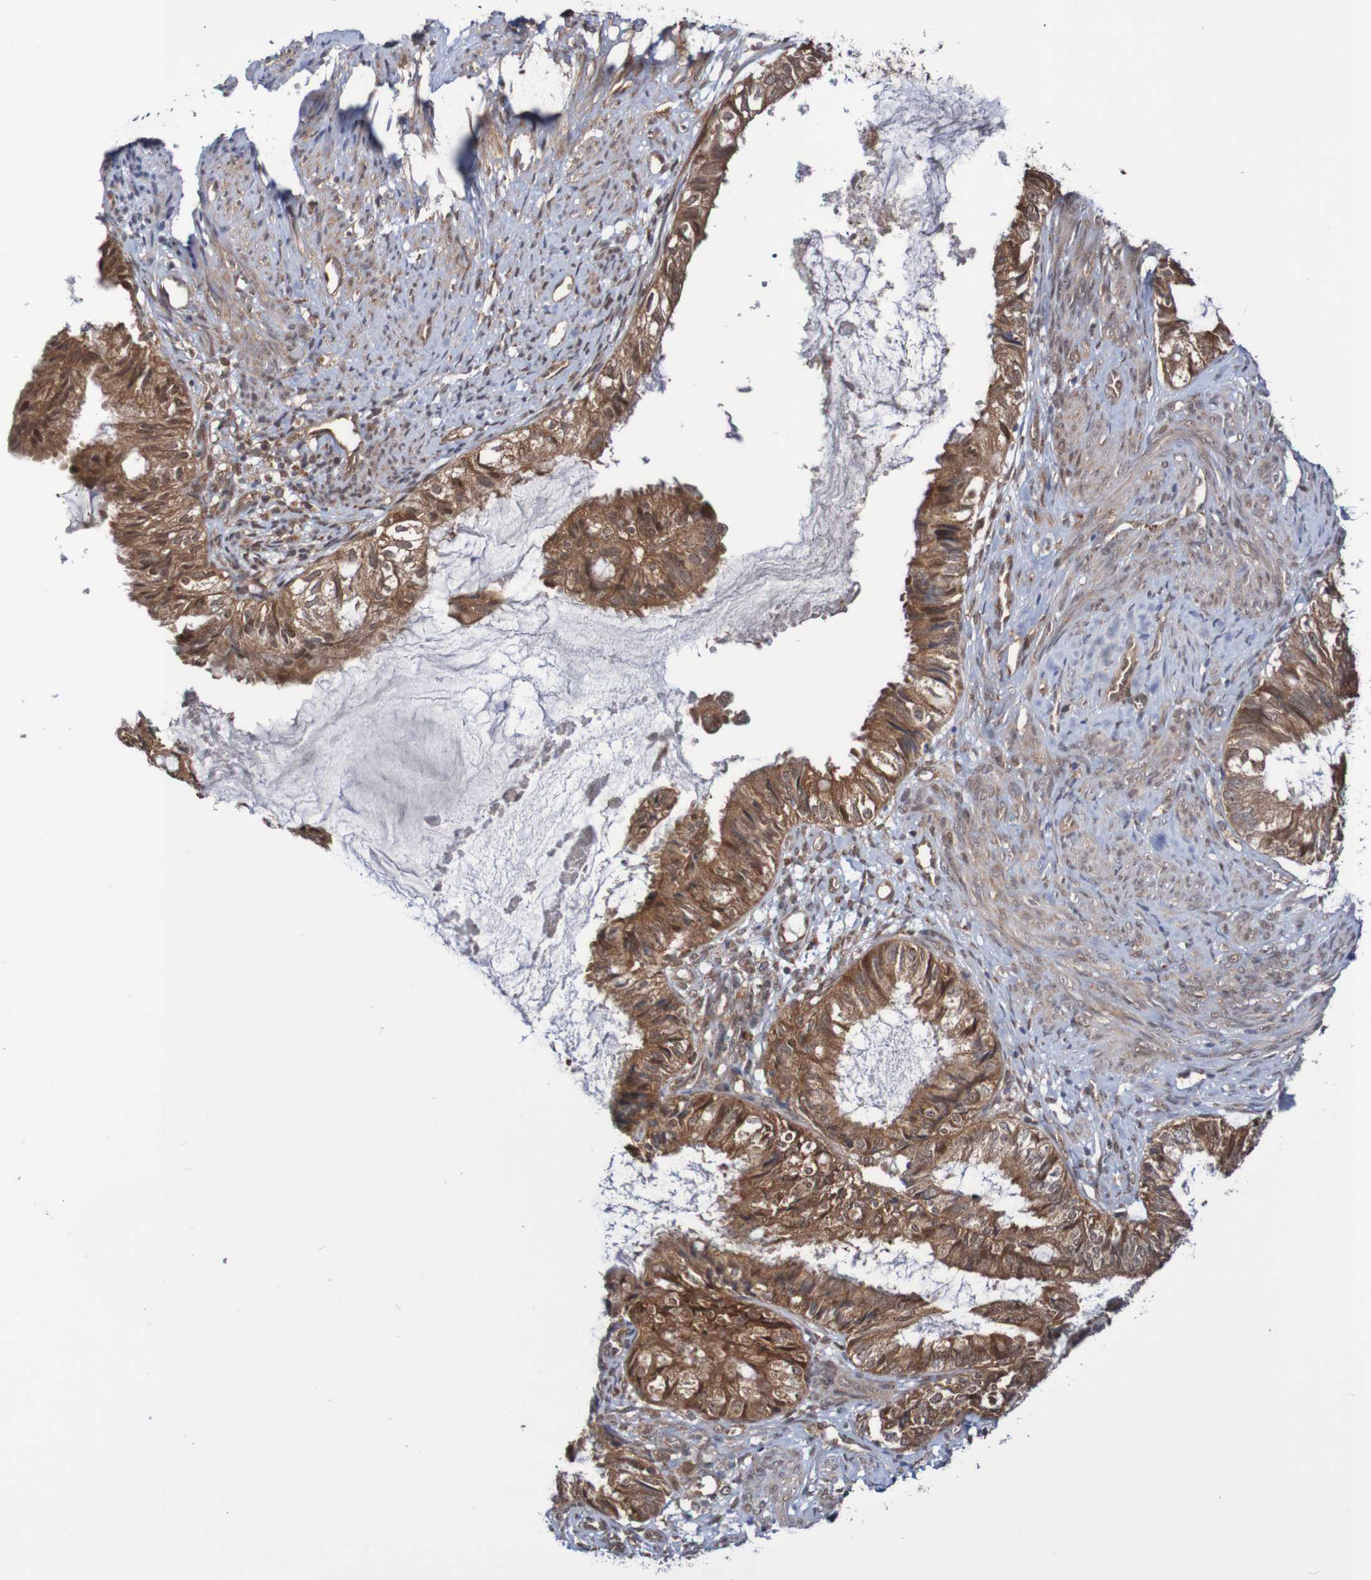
{"staining": {"intensity": "moderate", "quantity": ">75%", "location": "cytoplasmic/membranous,nuclear"}, "tissue": "cervical cancer", "cell_type": "Tumor cells", "image_type": "cancer", "snomed": [{"axis": "morphology", "description": "Normal tissue, NOS"}, {"axis": "morphology", "description": "Adenocarcinoma, NOS"}, {"axis": "topography", "description": "Cervix"}, {"axis": "topography", "description": "Endometrium"}], "caption": "Cervical cancer stained with immunohistochemistry (IHC) demonstrates moderate cytoplasmic/membranous and nuclear positivity in about >75% of tumor cells. (DAB (3,3'-diaminobenzidine) IHC with brightfield microscopy, high magnification).", "gene": "PHPT1", "patient": {"sex": "female", "age": 86}}